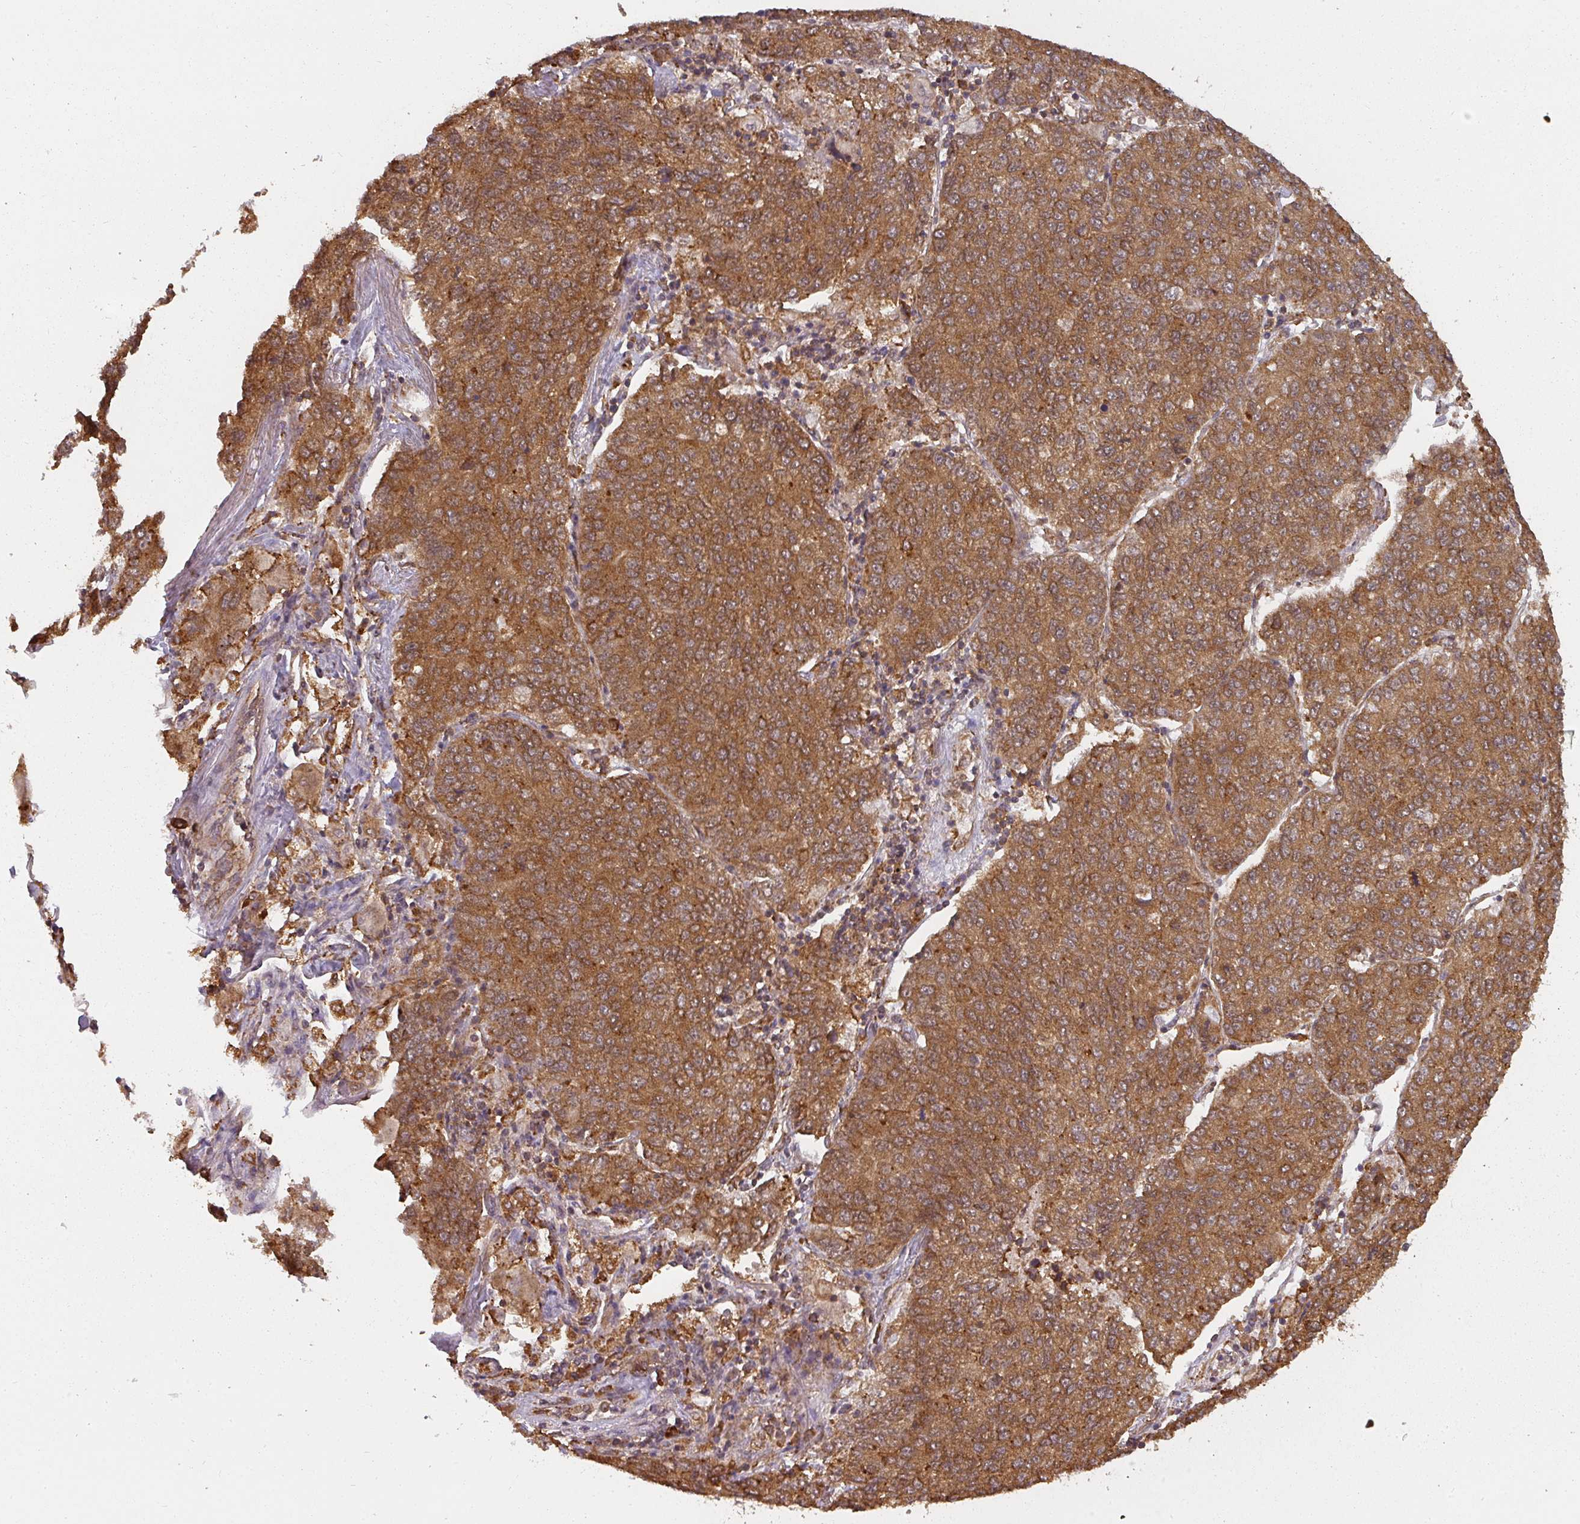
{"staining": {"intensity": "strong", "quantity": ">75%", "location": "cytoplasmic/membranous"}, "tissue": "lung cancer", "cell_type": "Tumor cells", "image_type": "cancer", "snomed": [{"axis": "morphology", "description": "Adenocarcinoma, NOS"}, {"axis": "topography", "description": "Lung"}], "caption": "Immunohistochemistry (IHC) micrograph of adenocarcinoma (lung) stained for a protein (brown), which reveals high levels of strong cytoplasmic/membranous expression in about >75% of tumor cells.", "gene": "PPP6R3", "patient": {"sex": "male", "age": 49}}